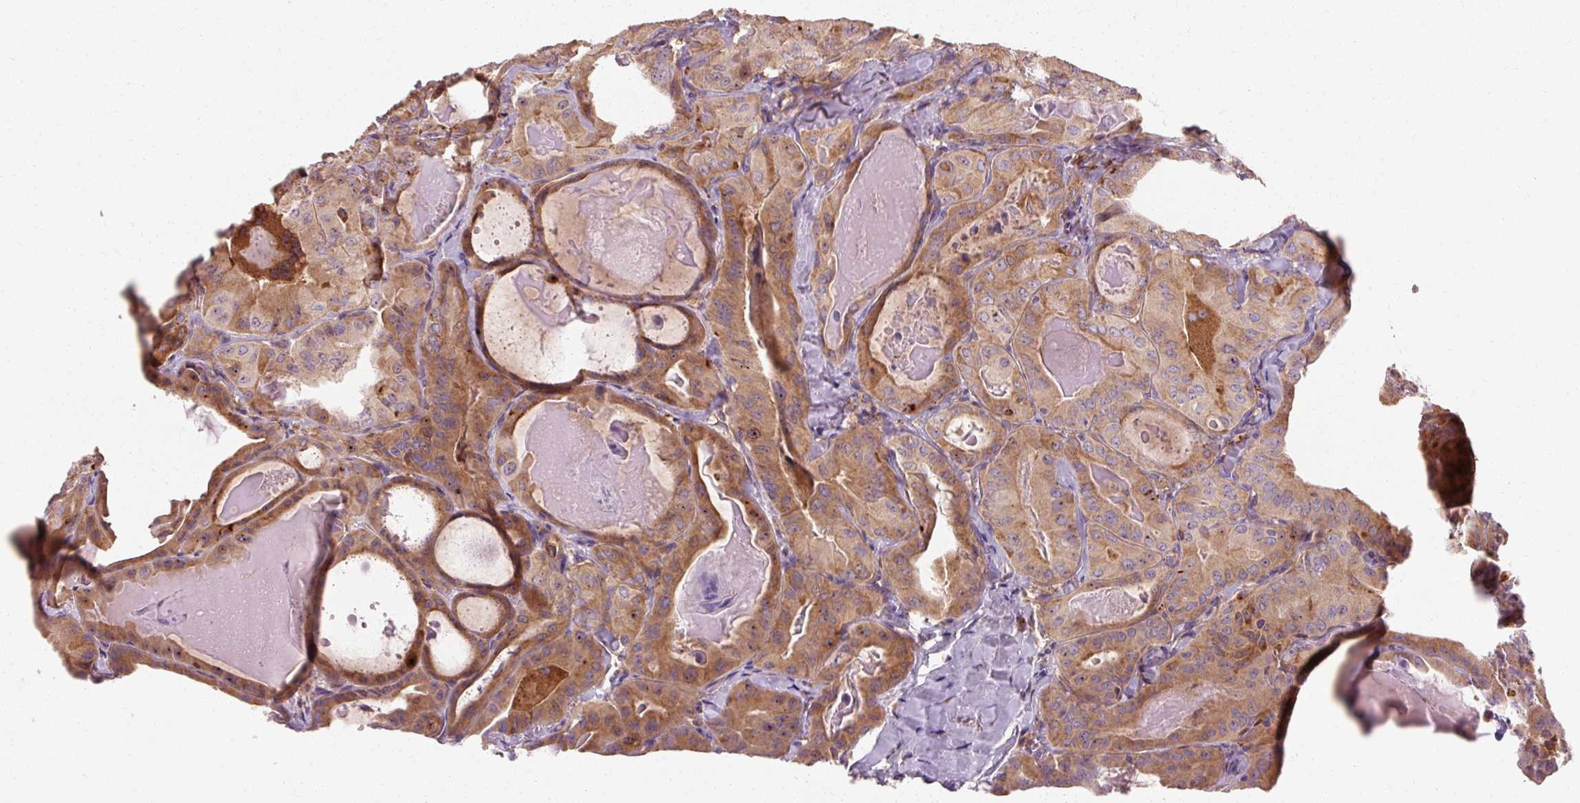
{"staining": {"intensity": "moderate", "quantity": "25%-75%", "location": "cytoplasmic/membranous"}, "tissue": "thyroid cancer", "cell_type": "Tumor cells", "image_type": "cancer", "snomed": [{"axis": "morphology", "description": "Papillary adenocarcinoma, NOS"}, {"axis": "topography", "description": "Thyroid gland"}], "caption": "A brown stain labels moderate cytoplasmic/membranous positivity of a protein in human papillary adenocarcinoma (thyroid) tumor cells.", "gene": "TBC1D4", "patient": {"sex": "female", "age": 68}}